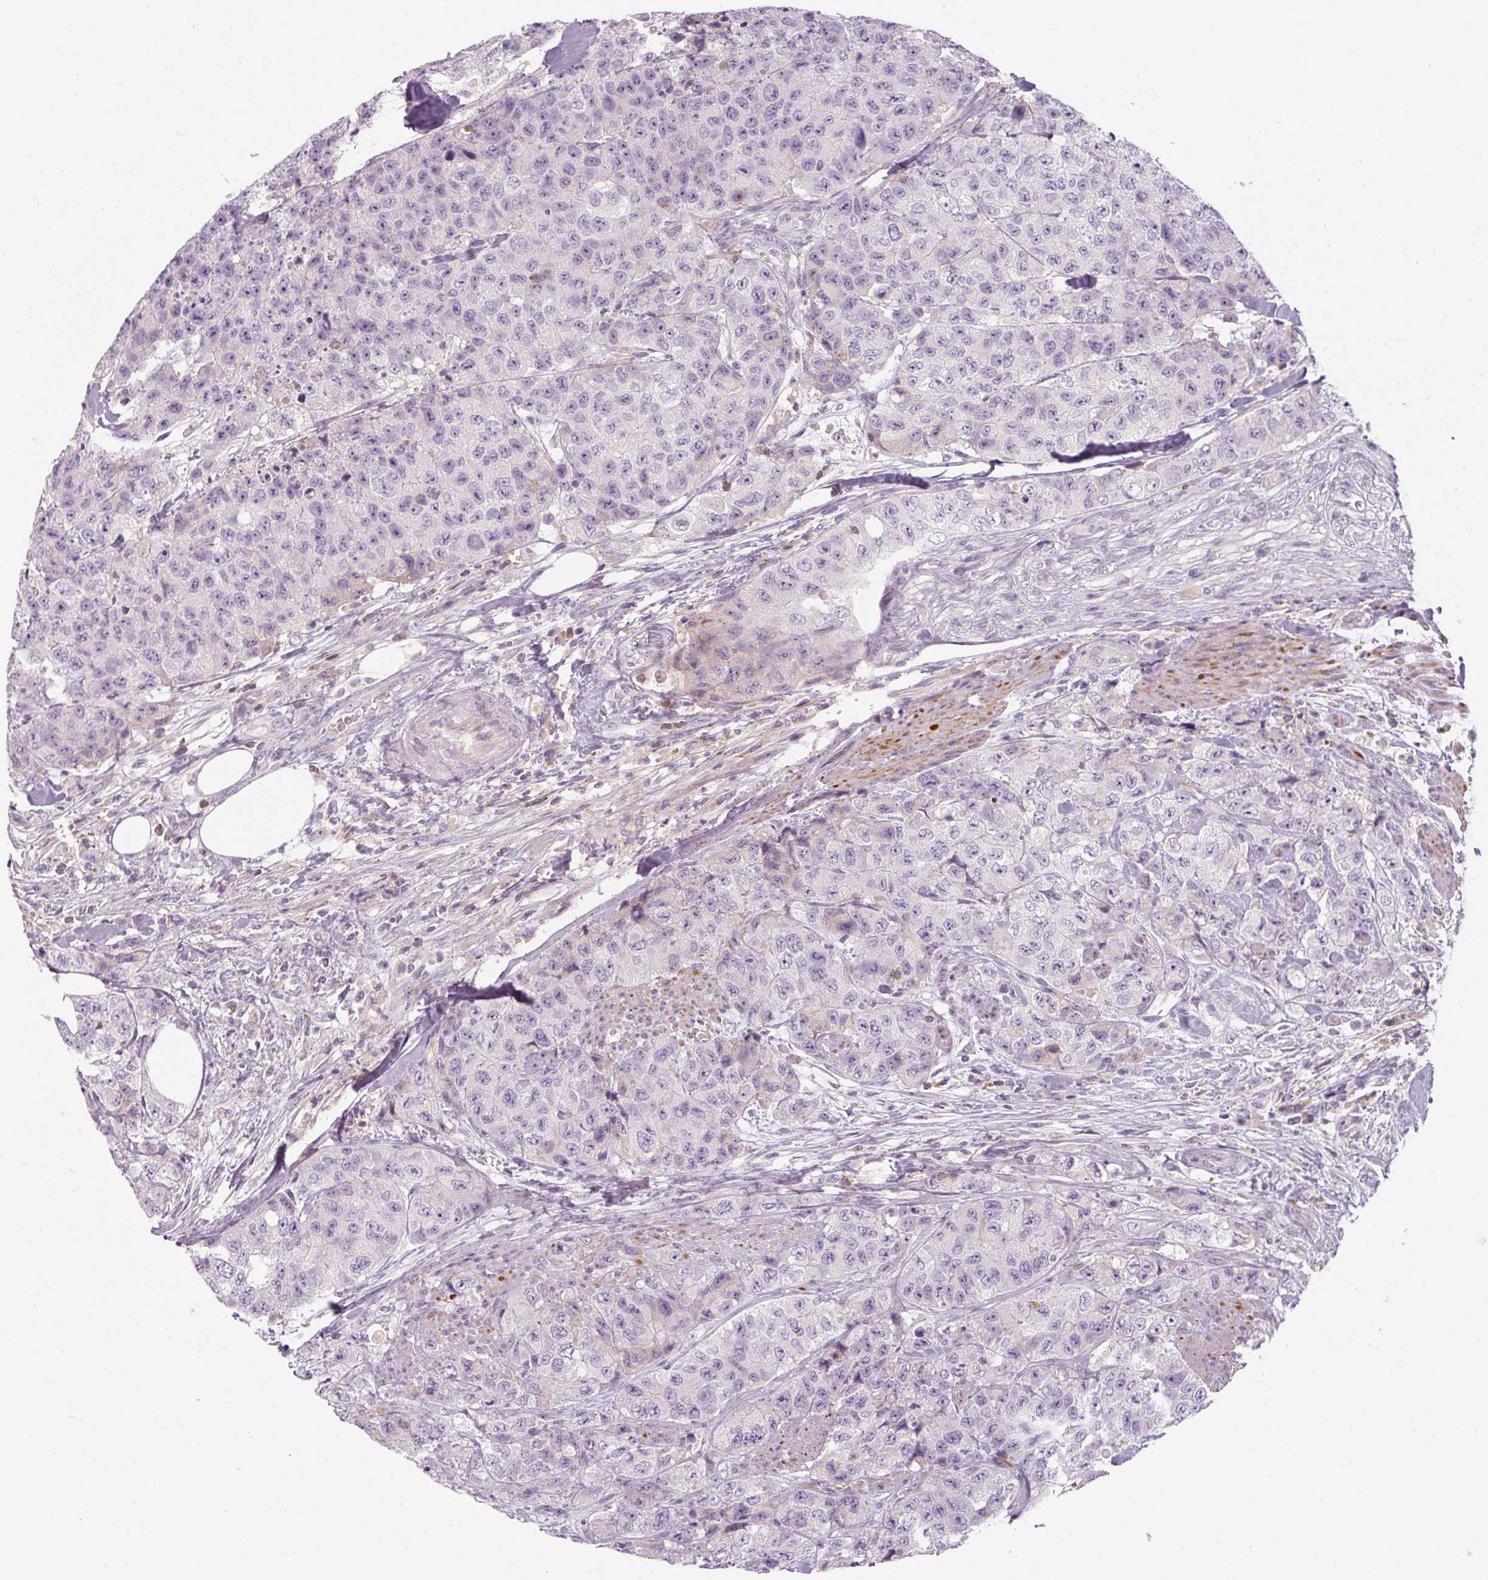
{"staining": {"intensity": "negative", "quantity": "none", "location": "none"}, "tissue": "urothelial cancer", "cell_type": "Tumor cells", "image_type": "cancer", "snomed": [{"axis": "morphology", "description": "Urothelial carcinoma, High grade"}, {"axis": "topography", "description": "Urinary bladder"}], "caption": "Tumor cells show no significant positivity in urothelial cancer.", "gene": "TIGD2", "patient": {"sex": "female", "age": 78}}